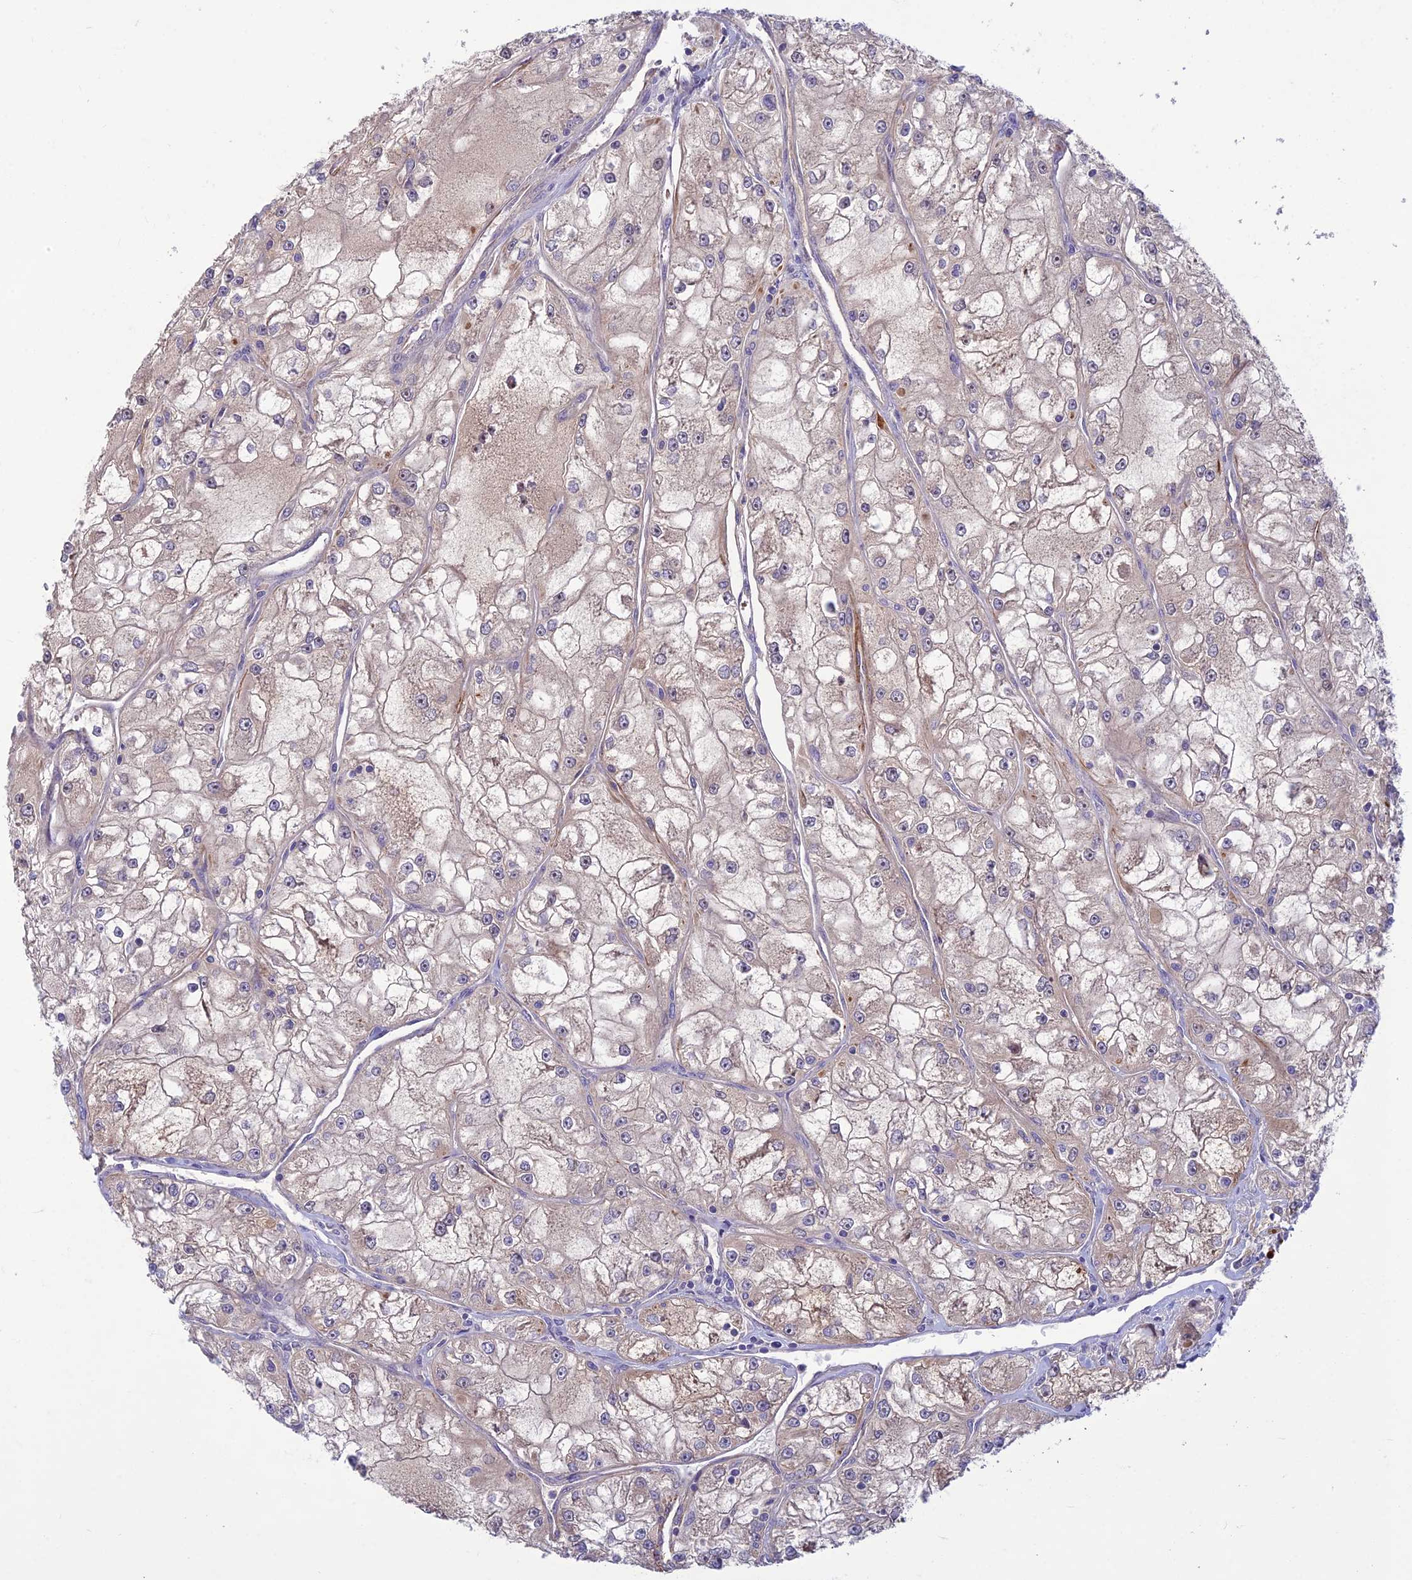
{"staining": {"intensity": "negative", "quantity": "none", "location": "none"}, "tissue": "renal cancer", "cell_type": "Tumor cells", "image_type": "cancer", "snomed": [{"axis": "morphology", "description": "Adenocarcinoma, NOS"}, {"axis": "topography", "description": "Kidney"}], "caption": "A micrograph of human renal adenocarcinoma is negative for staining in tumor cells.", "gene": "ST8SIA5", "patient": {"sex": "female", "age": 72}}